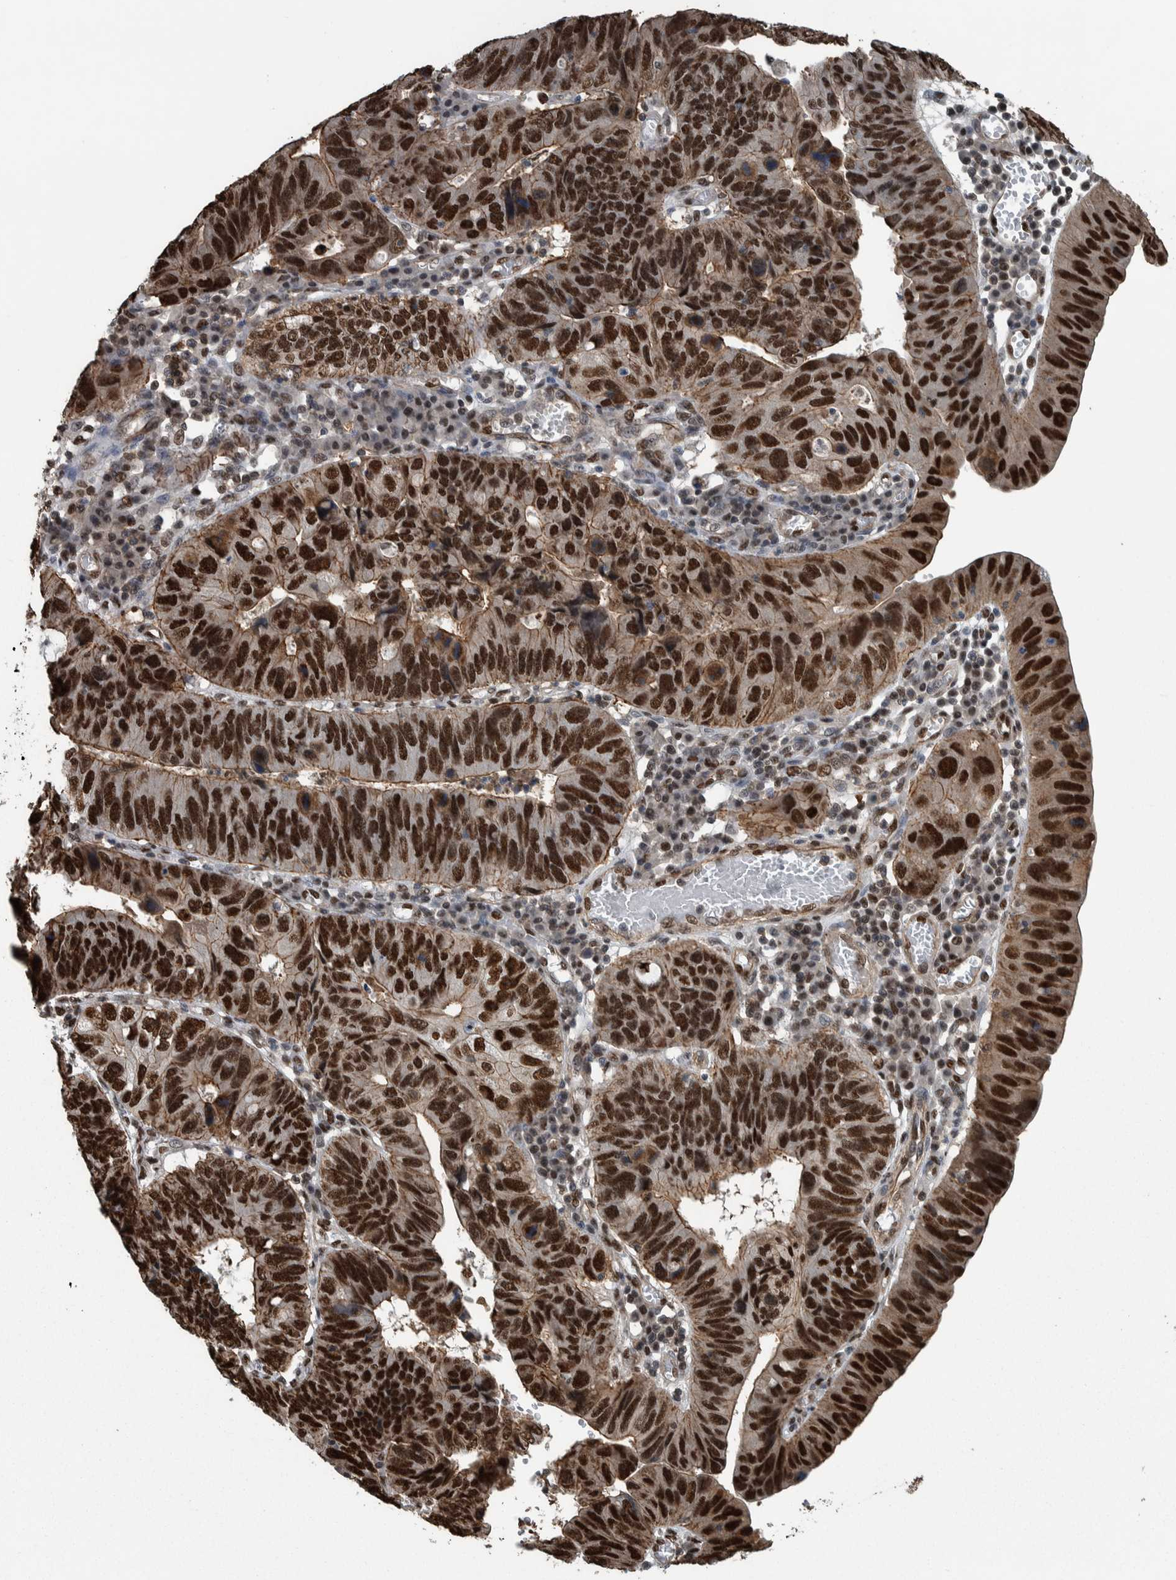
{"staining": {"intensity": "strong", "quantity": ">75%", "location": "nuclear"}, "tissue": "stomach cancer", "cell_type": "Tumor cells", "image_type": "cancer", "snomed": [{"axis": "morphology", "description": "Adenocarcinoma, NOS"}, {"axis": "topography", "description": "Stomach"}], "caption": "Approximately >75% of tumor cells in human stomach cancer (adenocarcinoma) demonstrate strong nuclear protein expression as visualized by brown immunohistochemical staining.", "gene": "FAM135B", "patient": {"sex": "male", "age": 59}}